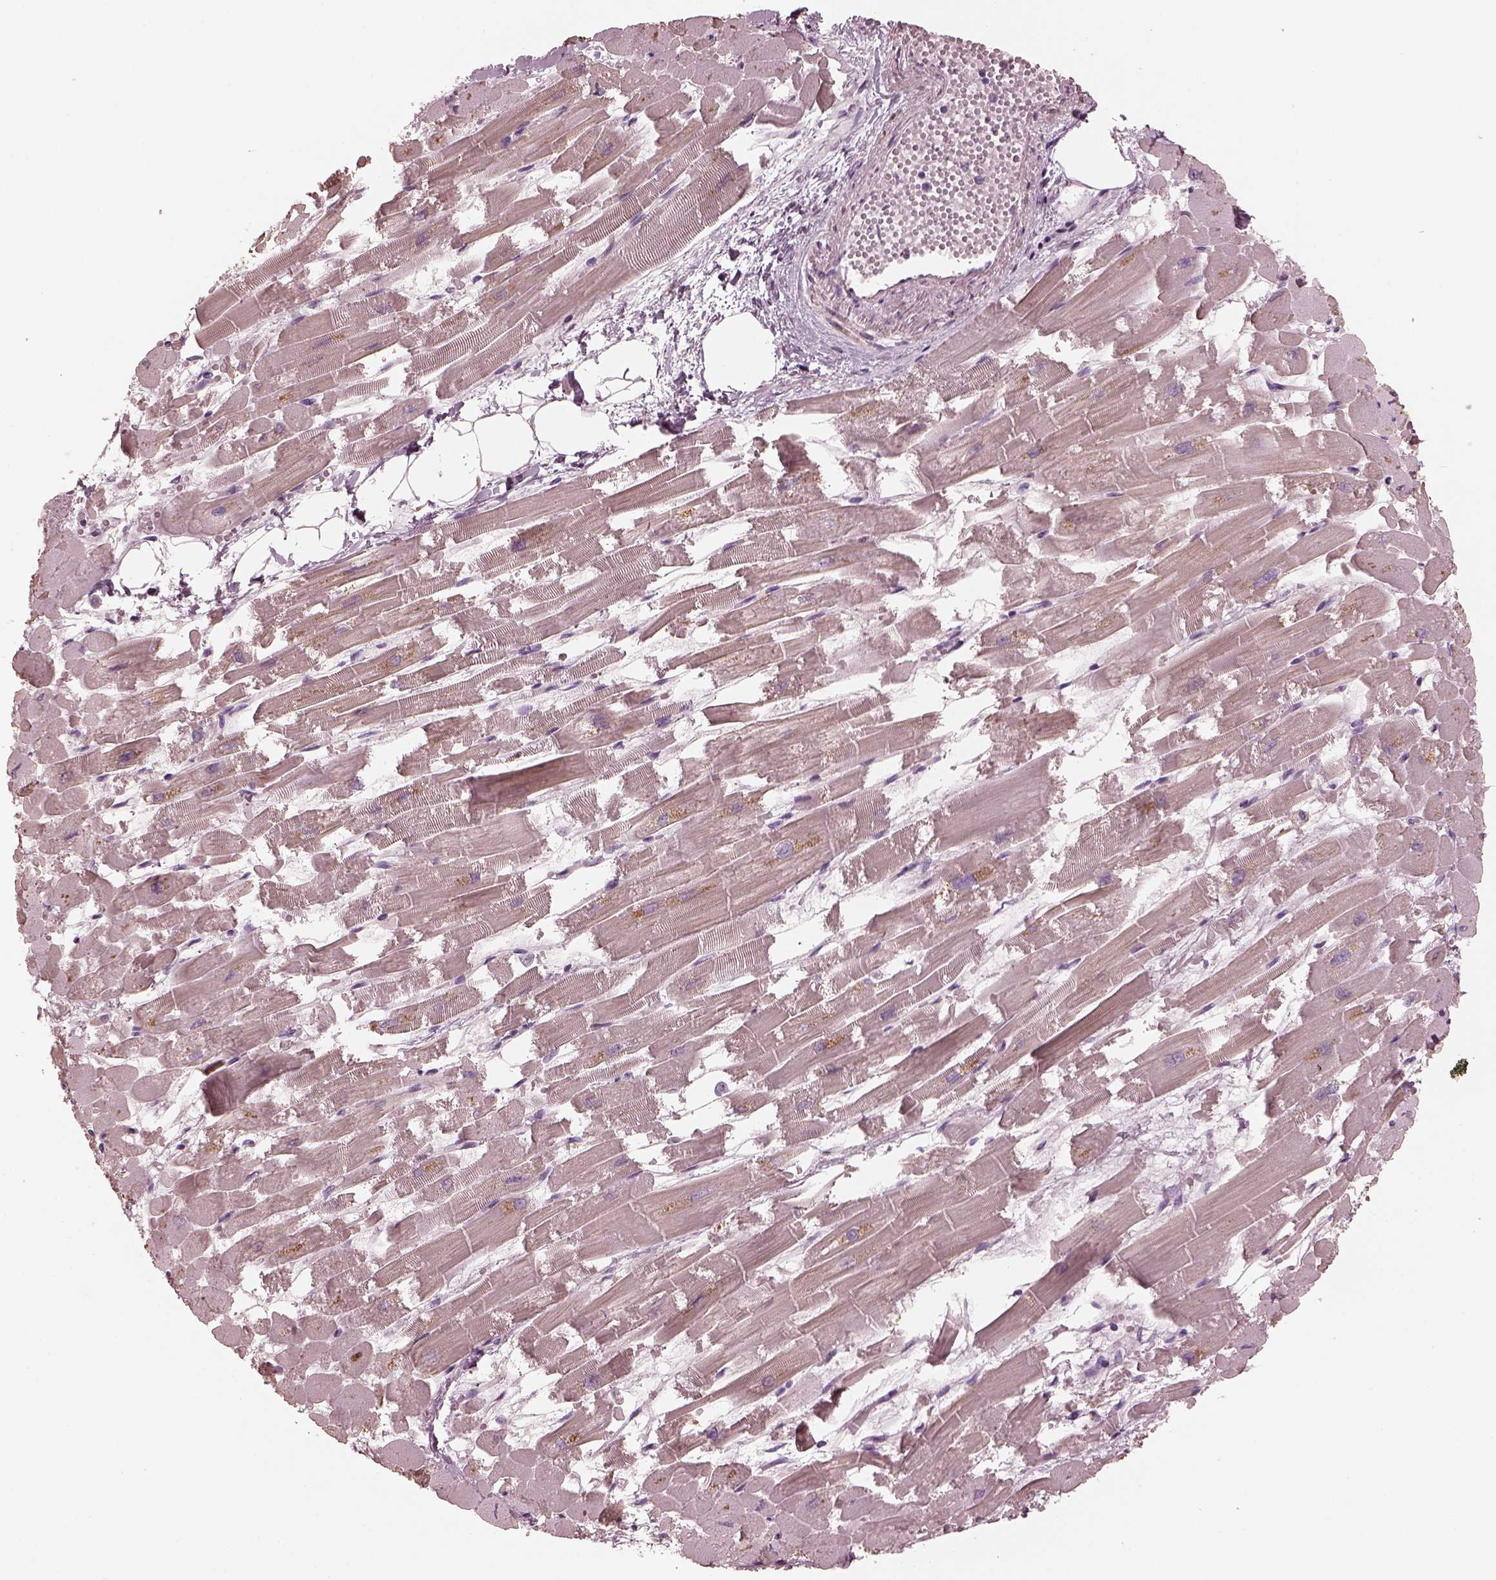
{"staining": {"intensity": "negative", "quantity": "none", "location": "none"}, "tissue": "heart muscle", "cell_type": "Cardiomyocytes", "image_type": "normal", "snomed": [{"axis": "morphology", "description": "Normal tissue, NOS"}, {"axis": "topography", "description": "Heart"}], "caption": "Protein analysis of benign heart muscle demonstrates no significant staining in cardiomyocytes.", "gene": "OPTC", "patient": {"sex": "female", "age": 52}}